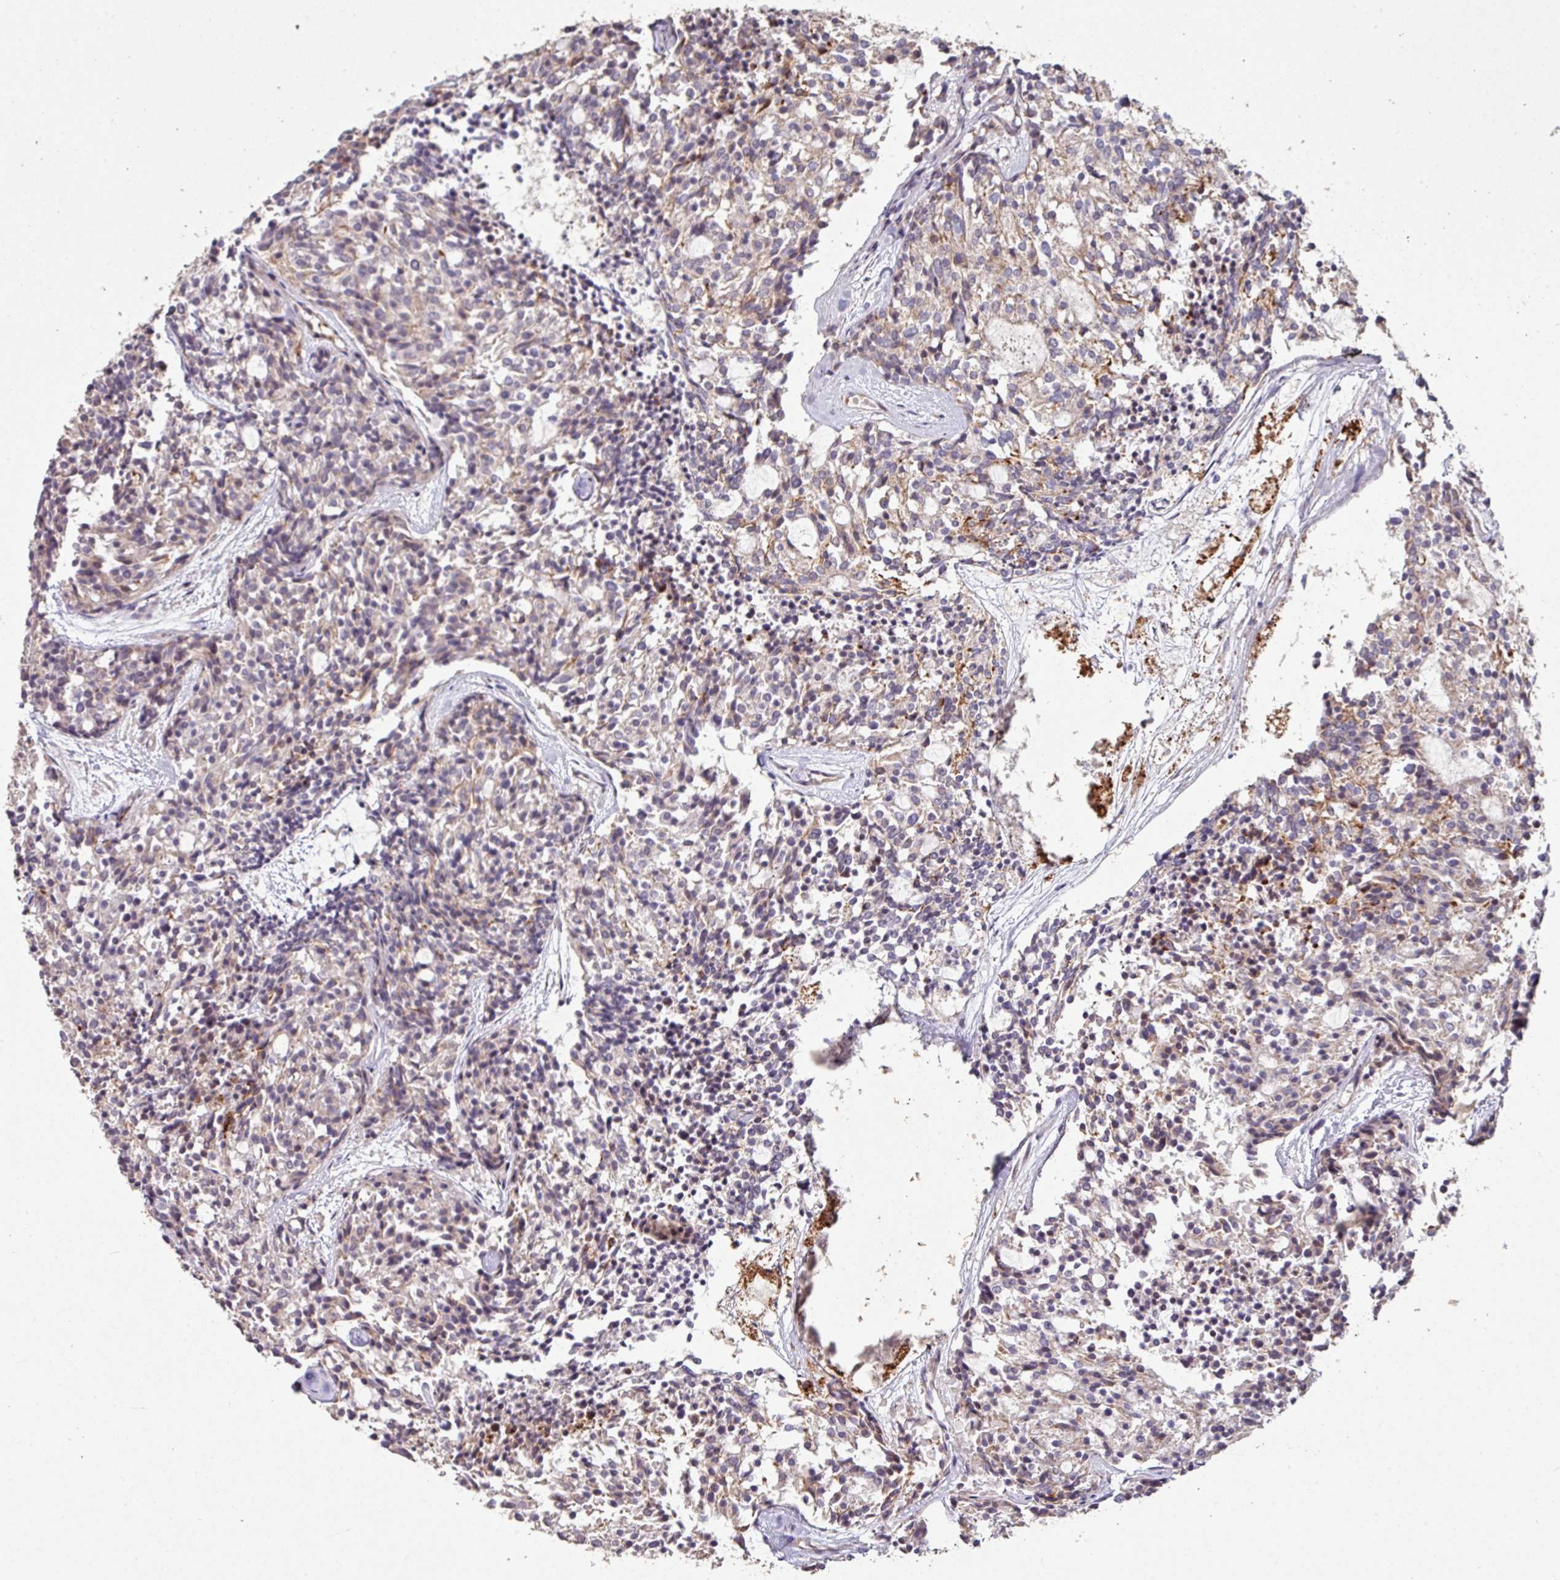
{"staining": {"intensity": "weak", "quantity": "25%-75%", "location": "cytoplasmic/membranous"}, "tissue": "carcinoid", "cell_type": "Tumor cells", "image_type": "cancer", "snomed": [{"axis": "morphology", "description": "Carcinoid, malignant, NOS"}, {"axis": "topography", "description": "Pancreas"}], "caption": "The image displays a brown stain indicating the presence of a protein in the cytoplasmic/membranous of tumor cells in carcinoid.", "gene": "RPL23A", "patient": {"sex": "female", "age": 54}}